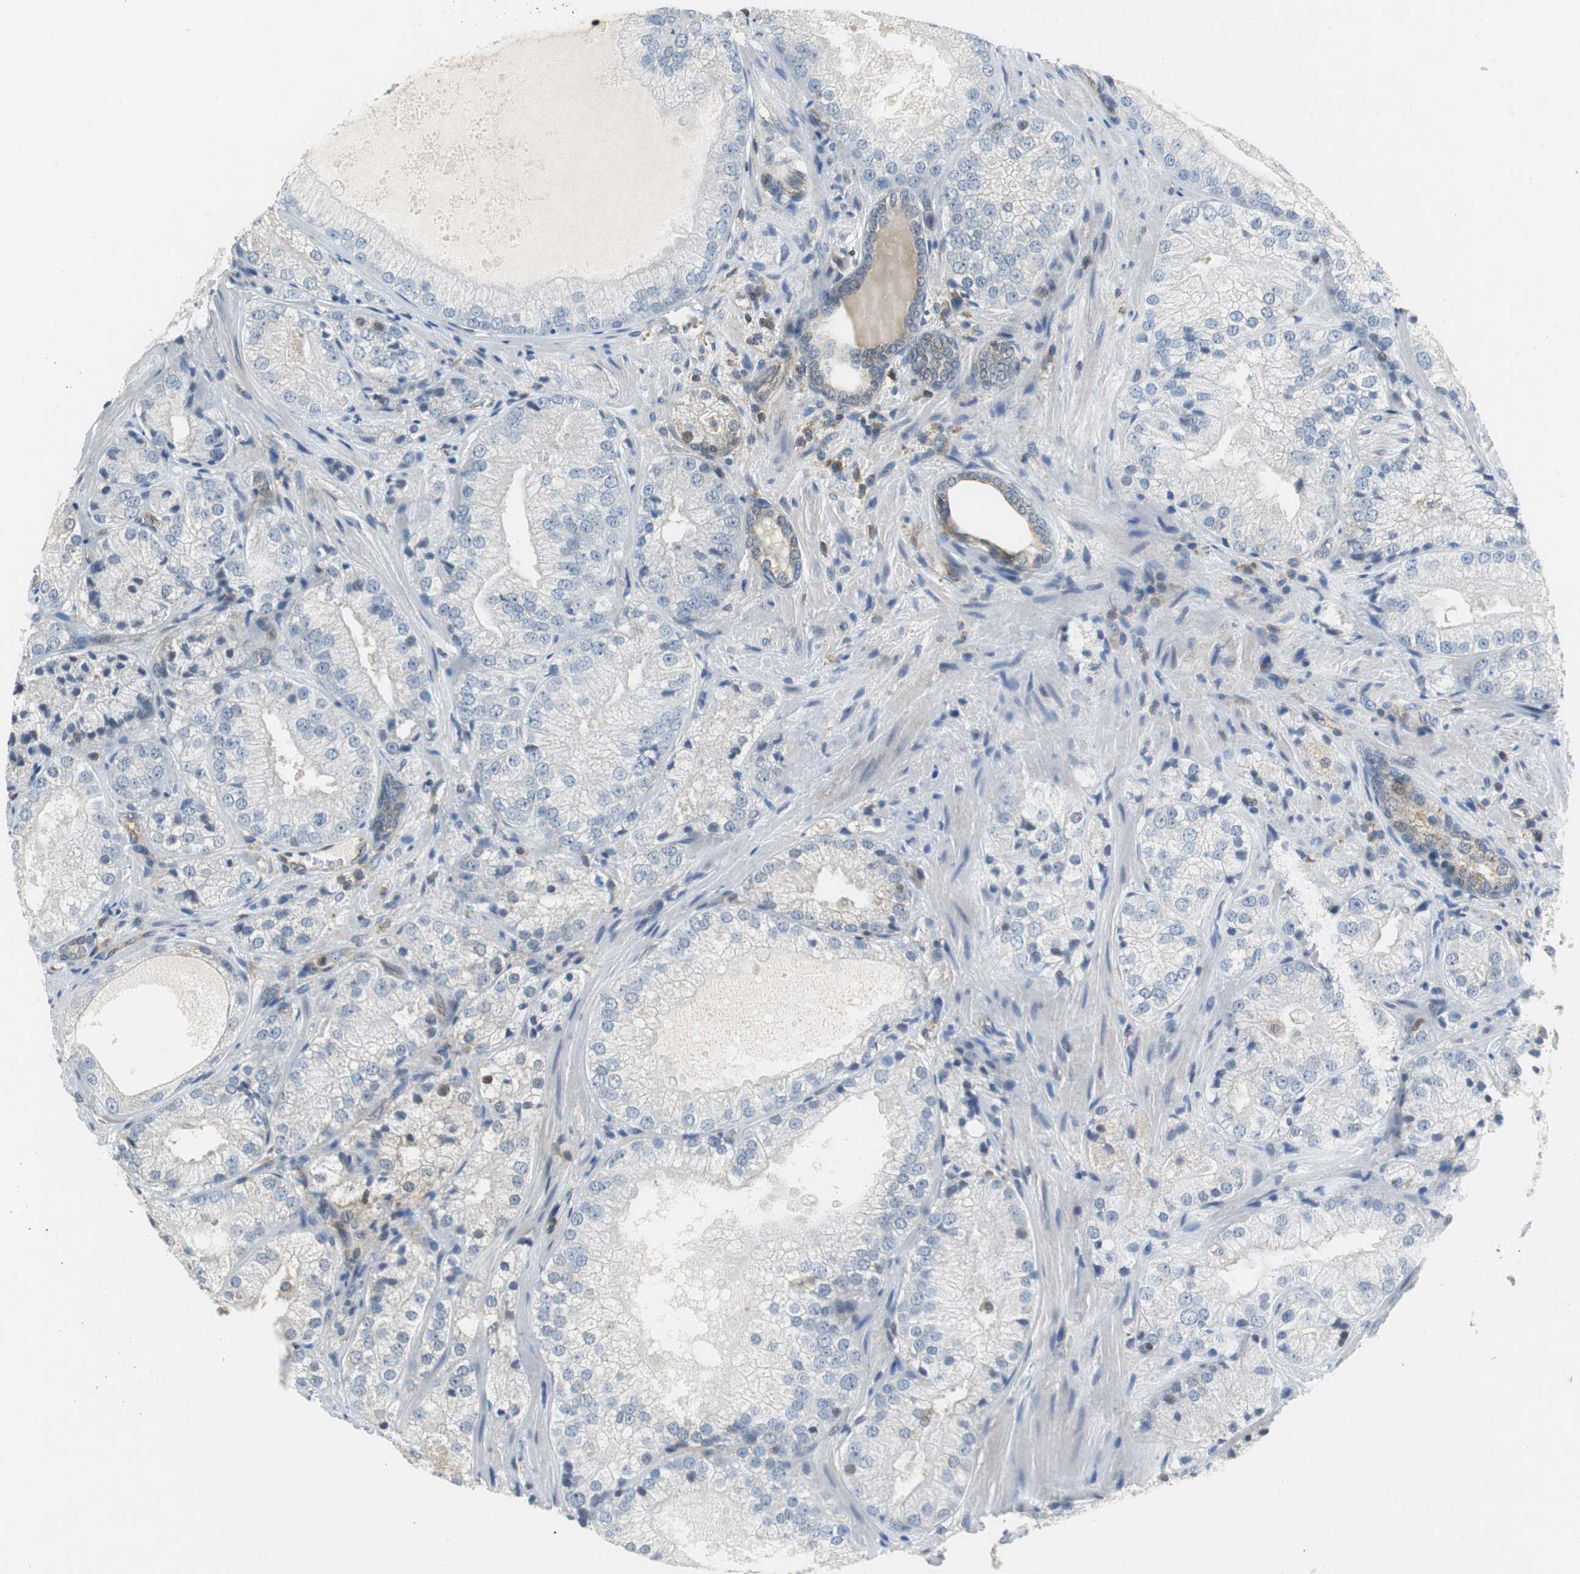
{"staining": {"intensity": "negative", "quantity": "none", "location": "none"}, "tissue": "prostate cancer", "cell_type": "Tumor cells", "image_type": "cancer", "snomed": [{"axis": "morphology", "description": "Adenocarcinoma, Low grade"}, {"axis": "topography", "description": "Prostate"}], "caption": "The immunohistochemistry micrograph has no significant expression in tumor cells of prostate cancer tissue.", "gene": "GSDMD", "patient": {"sex": "male", "age": 60}}